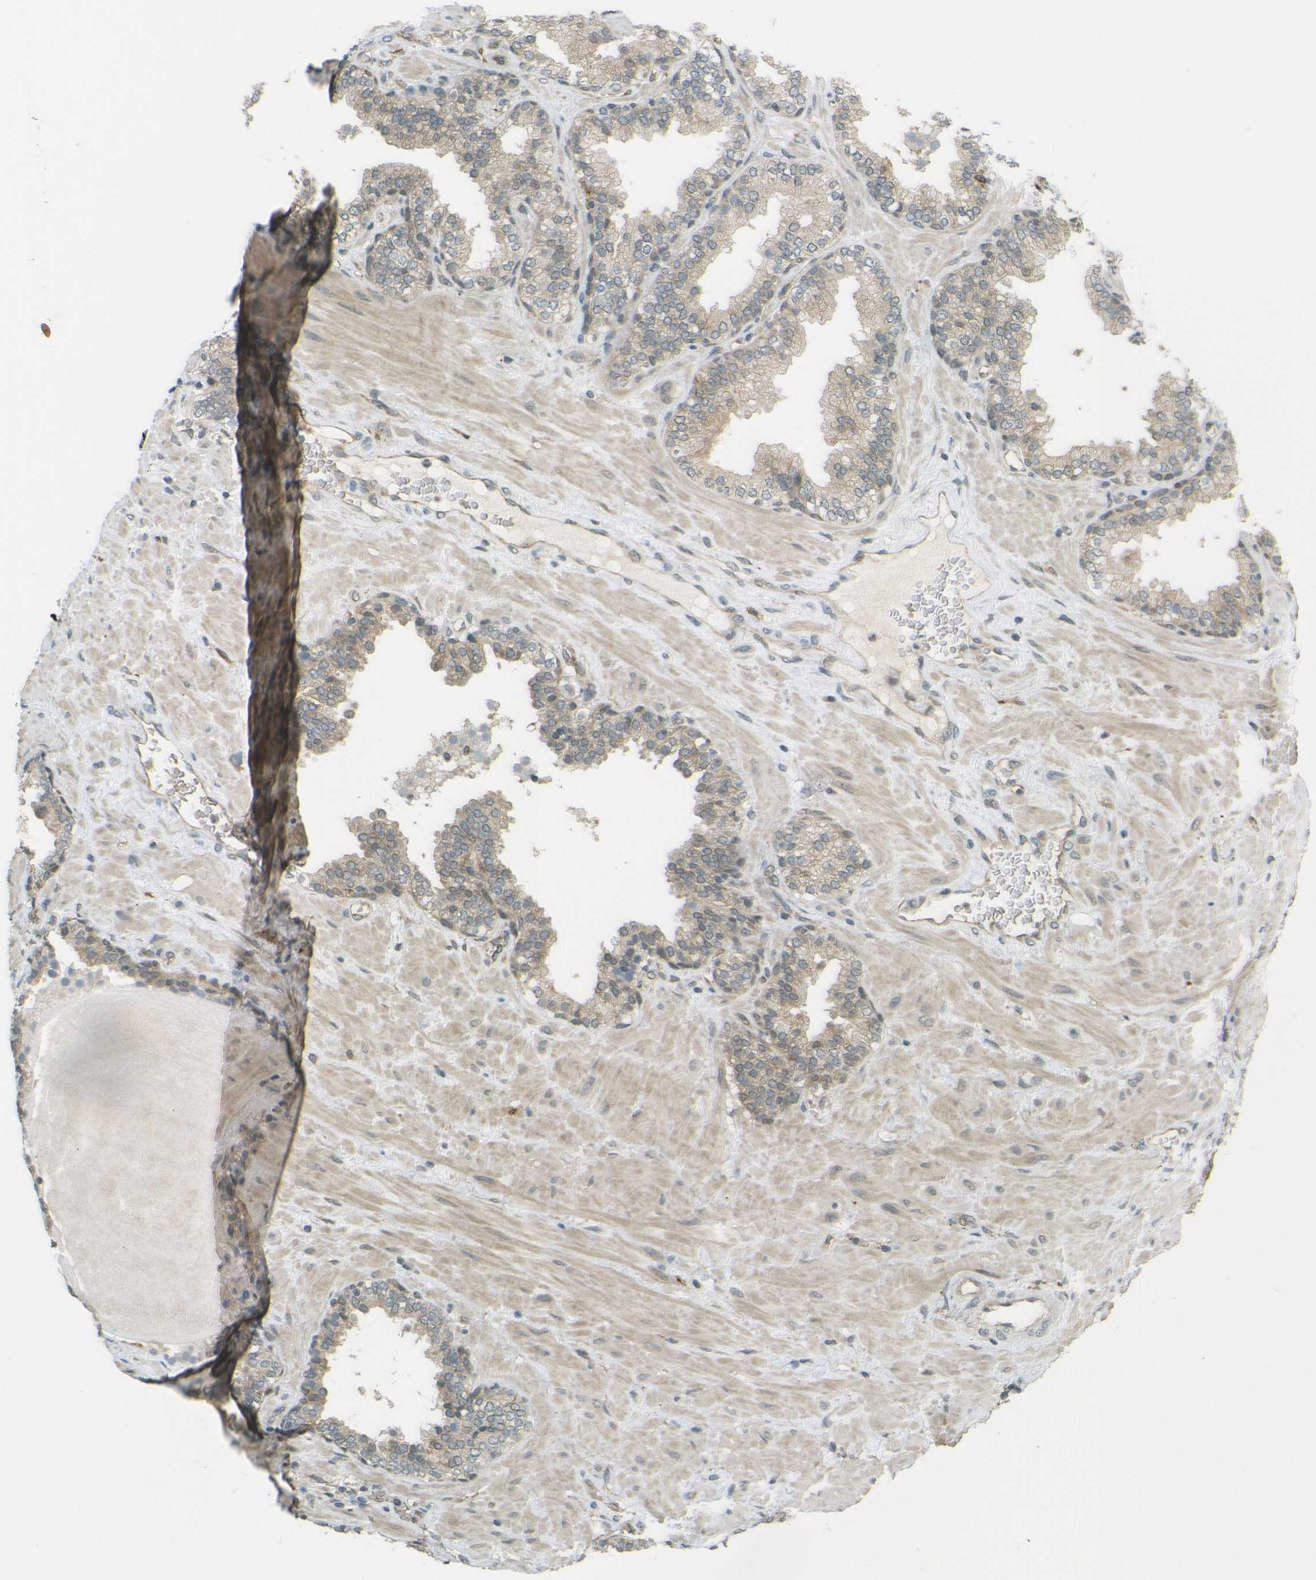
{"staining": {"intensity": "weak", "quantity": "25%-75%", "location": "cytoplasmic/membranous"}, "tissue": "prostate", "cell_type": "Glandular cells", "image_type": "normal", "snomed": [{"axis": "morphology", "description": "Normal tissue, NOS"}, {"axis": "topography", "description": "Prostate"}], "caption": "An immunohistochemistry image of benign tissue is shown. Protein staining in brown shows weak cytoplasmic/membranous positivity in prostate within glandular cells. (IHC, brightfield microscopy, high magnification).", "gene": "DAB2", "patient": {"sex": "male", "age": 51}}